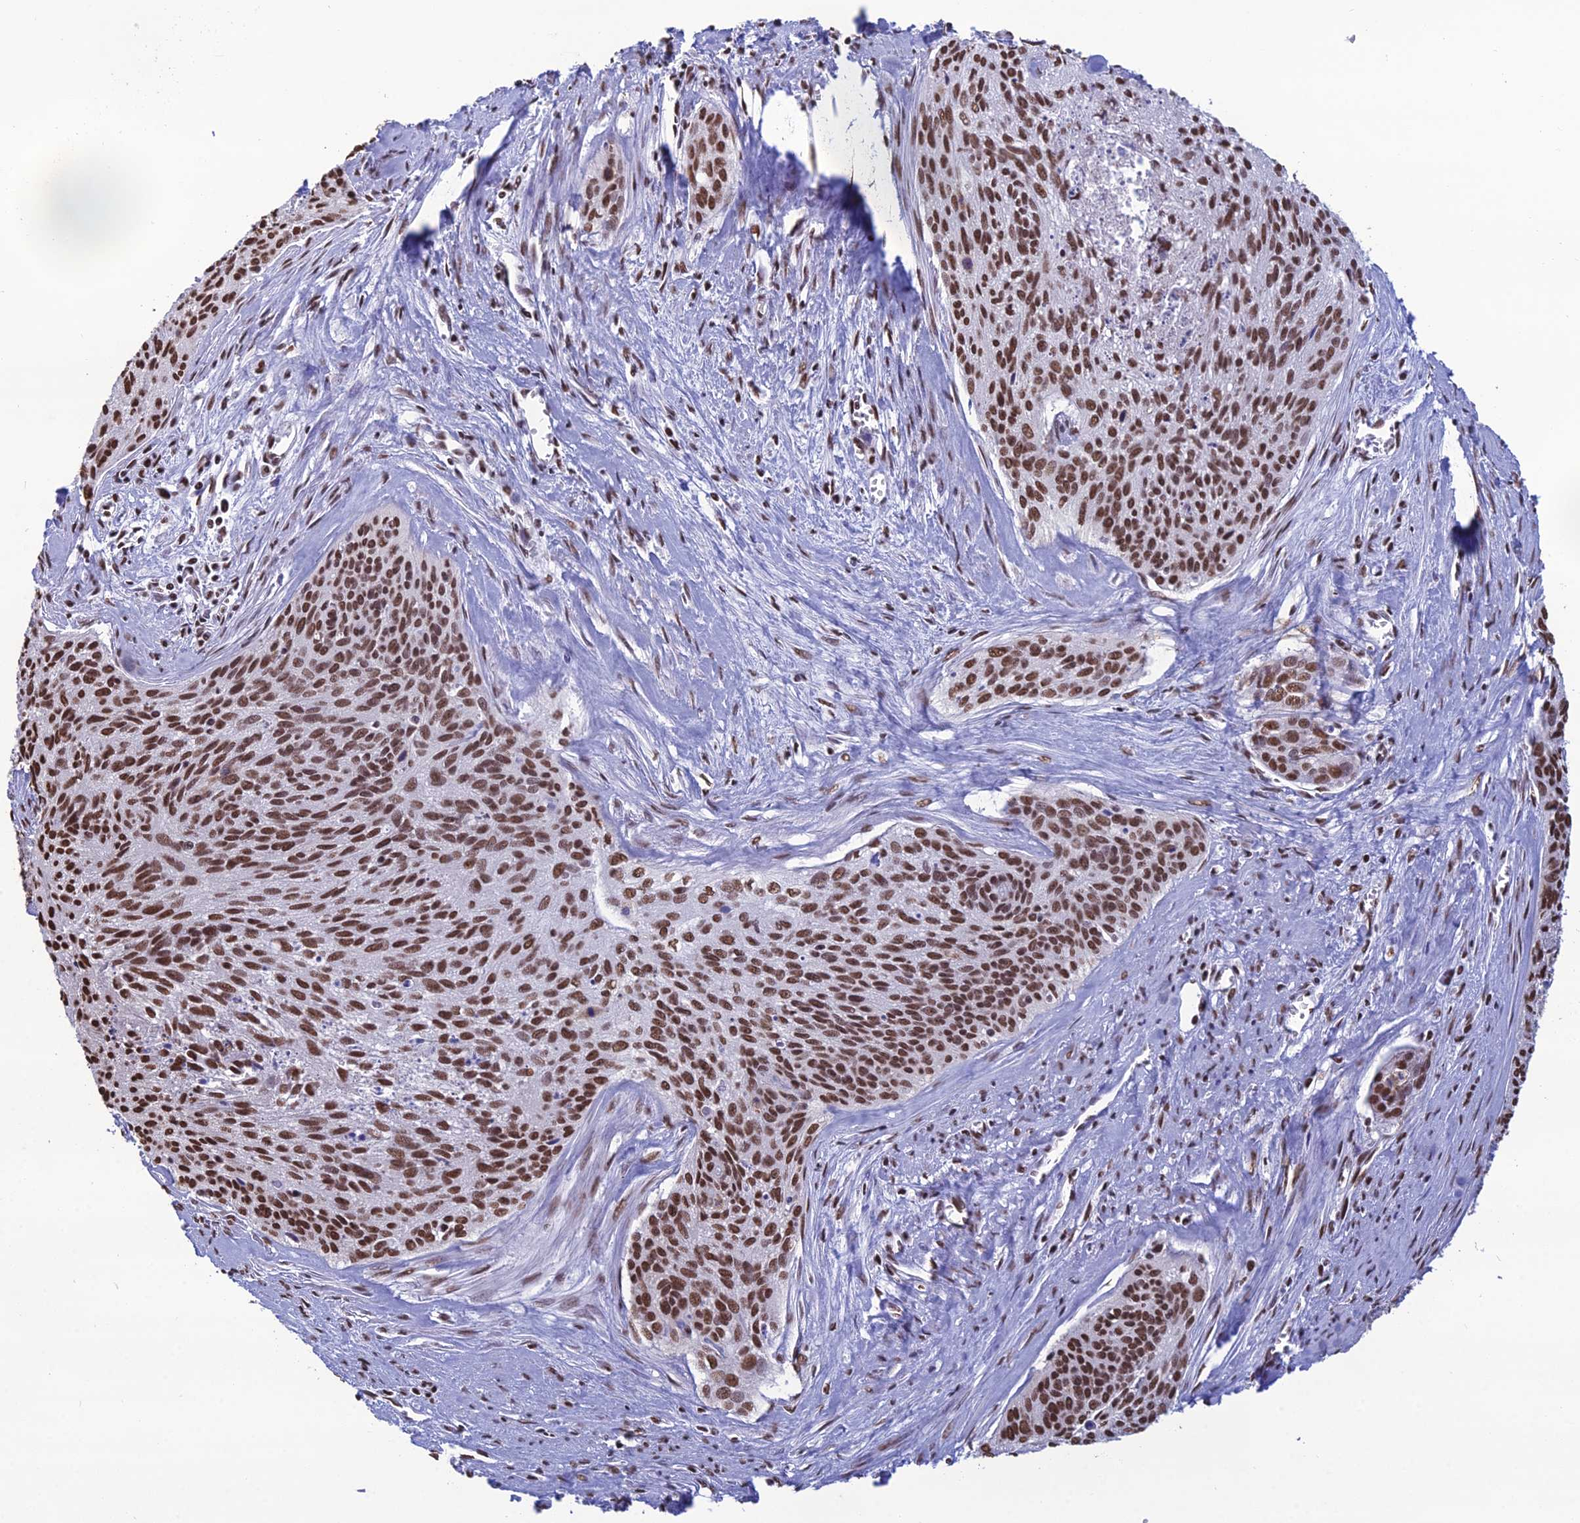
{"staining": {"intensity": "strong", "quantity": ">75%", "location": "nuclear"}, "tissue": "cervical cancer", "cell_type": "Tumor cells", "image_type": "cancer", "snomed": [{"axis": "morphology", "description": "Squamous cell carcinoma, NOS"}, {"axis": "topography", "description": "Cervix"}], "caption": "Tumor cells display high levels of strong nuclear positivity in about >75% of cells in human cervical cancer. (Stains: DAB in brown, nuclei in blue, Microscopy: brightfield microscopy at high magnification).", "gene": "PRAMEF12", "patient": {"sex": "female", "age": 55}}